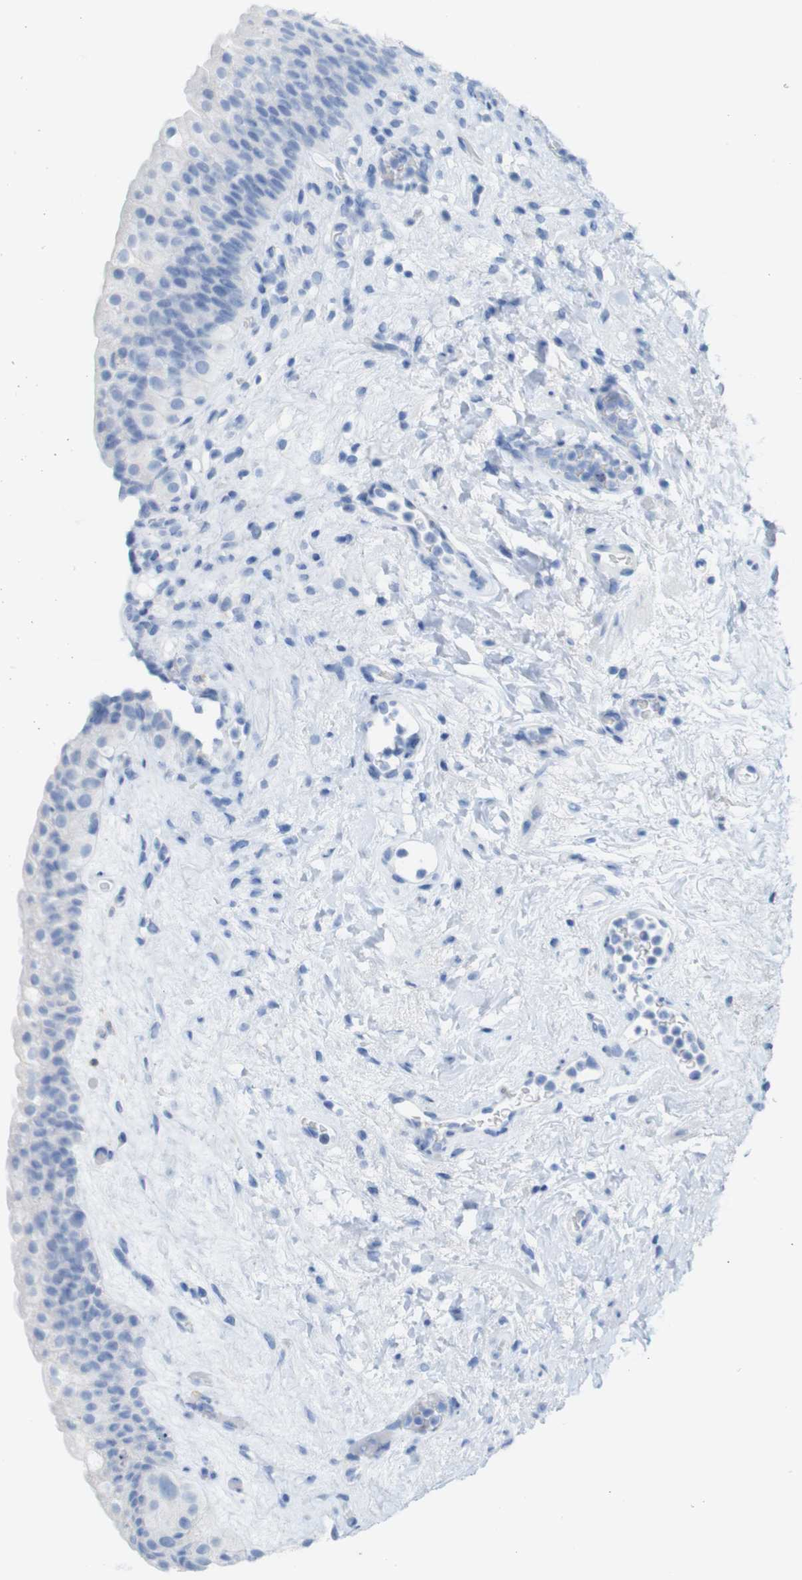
{"staining": {"intensity": "negative", "quantity": "none", "location": "none"}, "tissue": "urinary bladder", "cell_type": "Urothelial cells", "image_type": "normal", "snomed": [{"axis": "morphology", "description": "Normal tissue, NOS"}, {"axis": "topography", "description": "Urinary bladder"}], "caption": "IHC micrograph of unremarkable urinary bladder: human urinary bladder stained with DAB (3,3'-diaminobenzidine) reveals no significant protein positivity in urothelial cells.", "gene": "LAG3", "patient": {"sex": "female", "age": 64}}